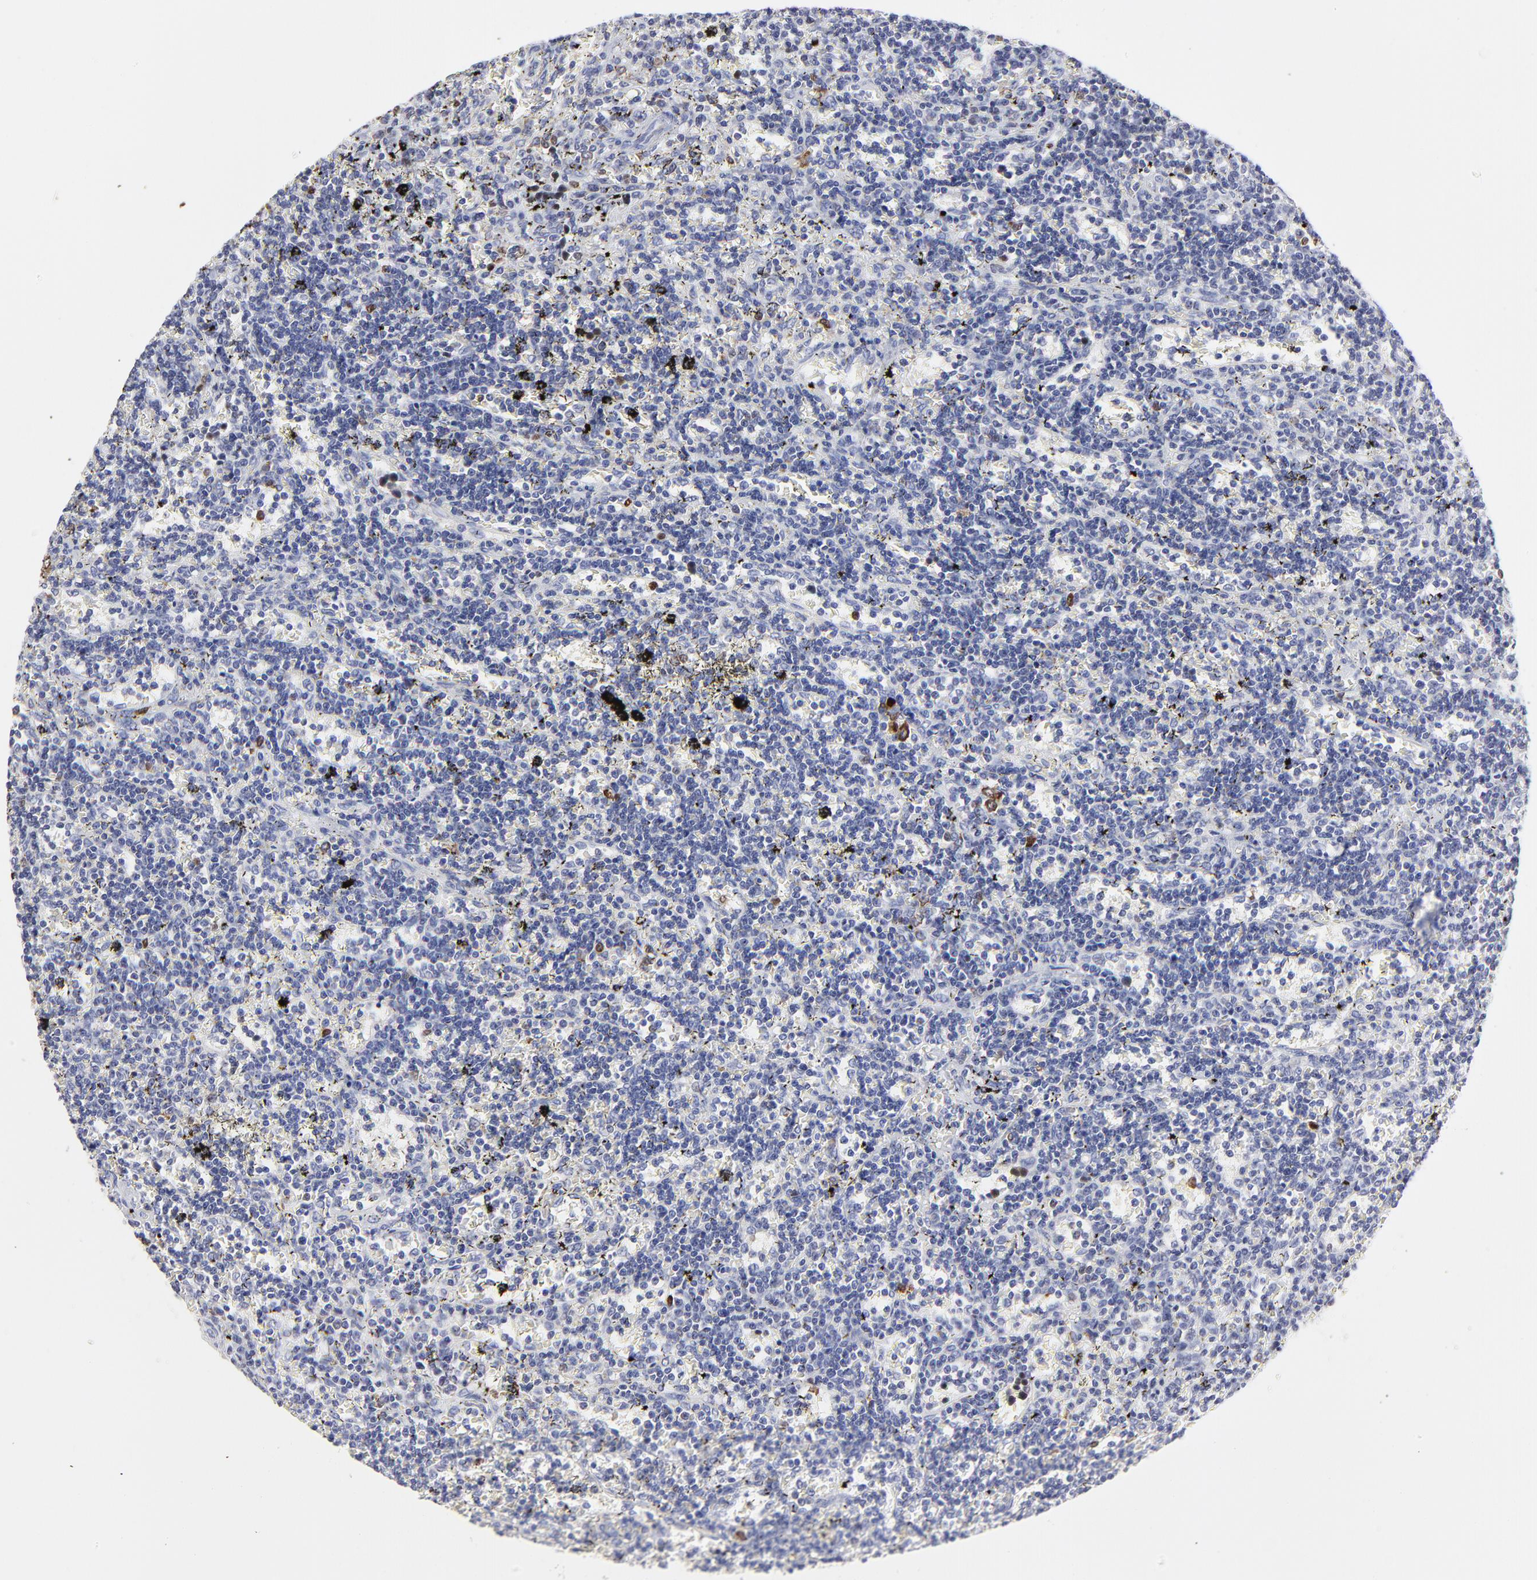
{"staining": {"intensity": "strong", "quantity": "<25%", "location": "cytoplasmic/membranous,nuclear"}, "tissue": "lymphoma", "cell_type": "Tumor cells", "image_type": "cancer", "snomed": [{"axis": "morphology", "description": "Malignant lymphoma, non-Hodgkin's type, Low grade"}, {"axis": "topography", "description": "Spleen"}], "caption": "A brown stain labels strong cytoplasmic/membranous and nuclear expression of a protein in malignant lymphoma, non-Hodgkin's type (low-grade) tumor cells. The staining was performed using DAB (3,3'-diaminobenzidine) to visualize the protein expression in brown, while the nuclei were stained in blue with hematoxylin (Magnification: 20x).", "gene": "NCAPH", "patient": {"sex": "male", "age": 60}}